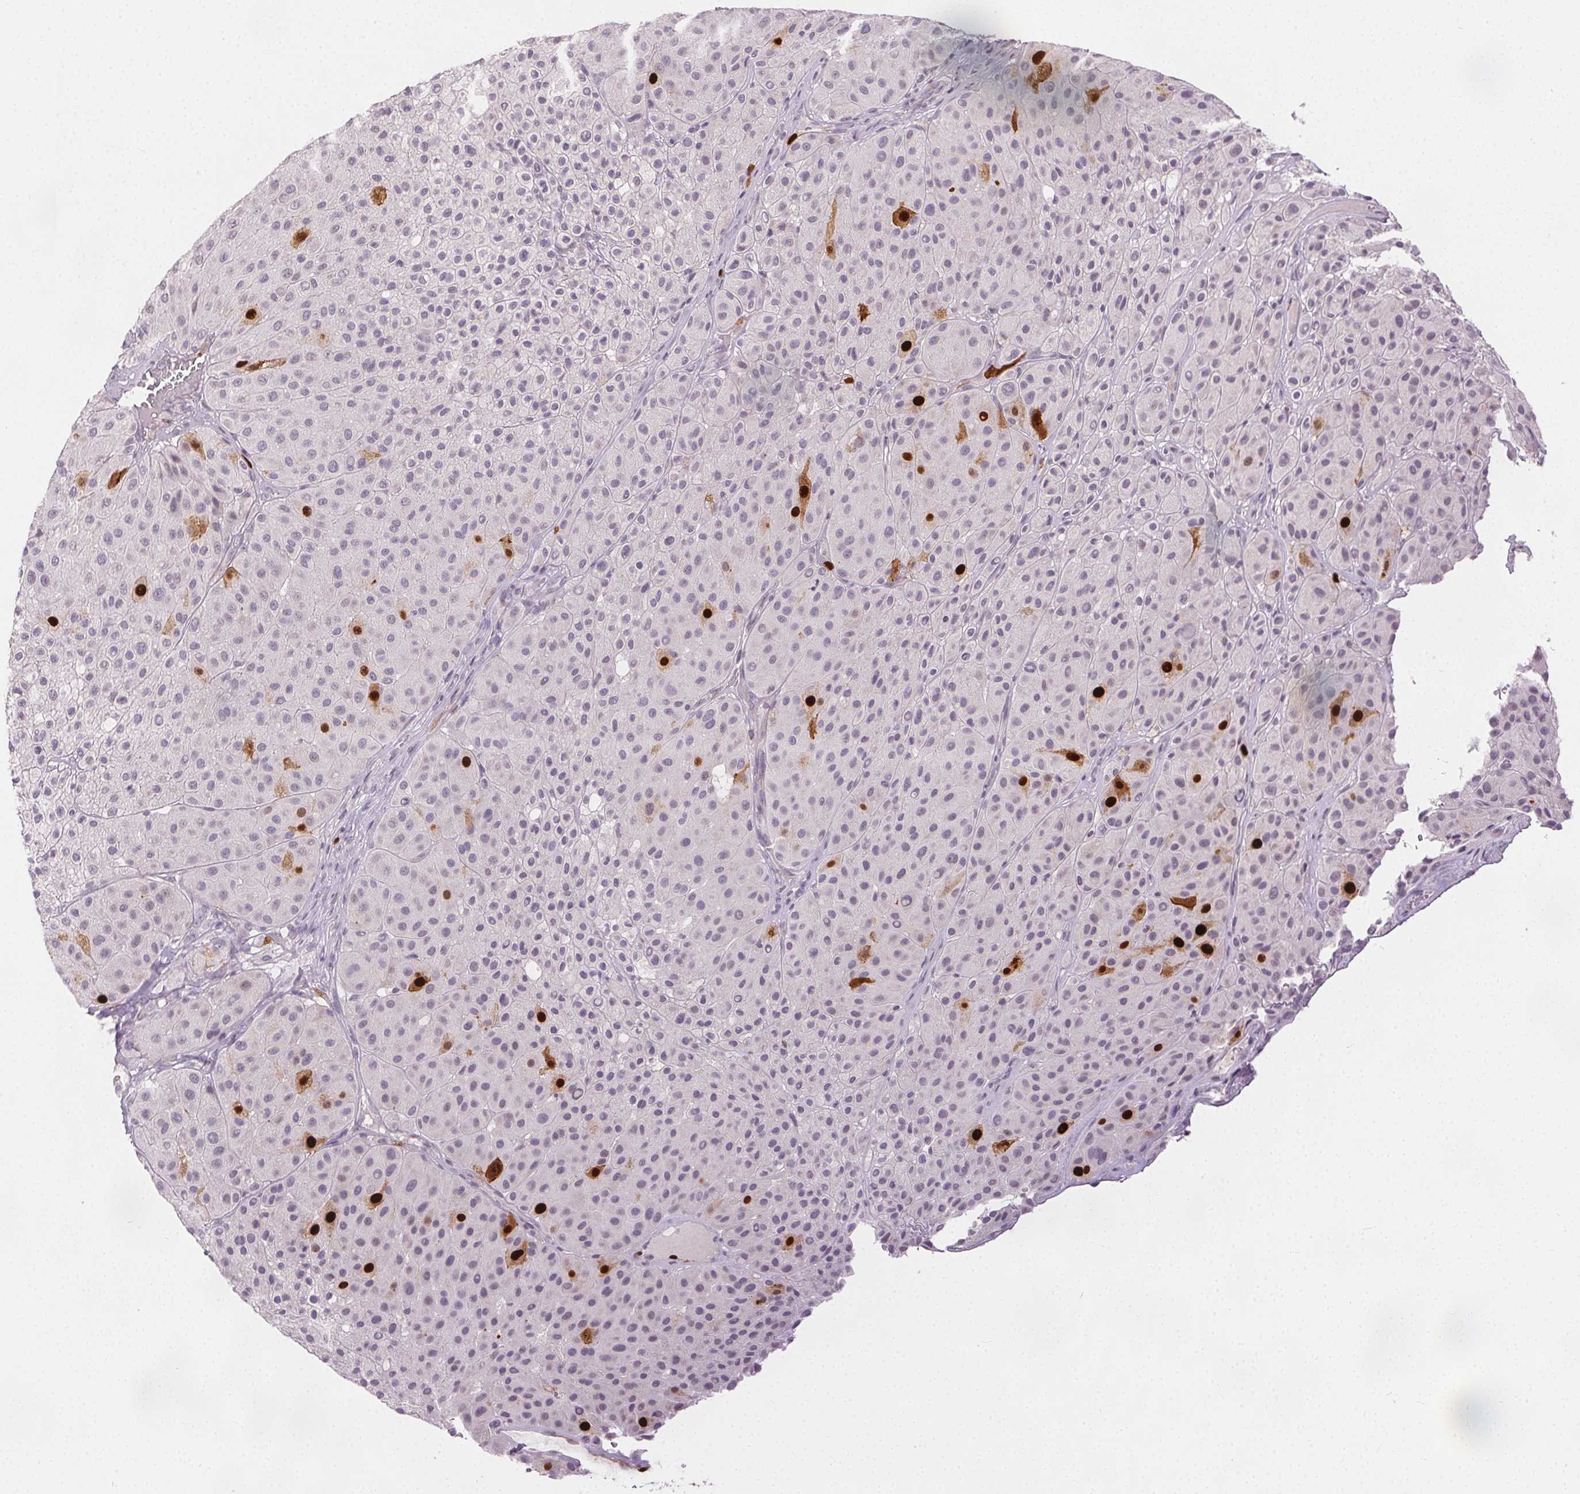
{"staining": {"intensity": "strong", "quantity": "<25%", "location": "nuclear"}, "tissue": "melanoma", "cell_type": "Tumor cells", "image_type": "cancer", "snomed": [{"axis": "morphology", "description": "Malignant melanoma, Metastatic site"}, {"axis": "topography", "description": "Smooth muscle"}], "caption": "Human malignant melanoma (metastatic site) stained for a protein (brown) displays strong nuclear positive positivity in about <25% of tumor cells.", "gene": "ANLN", "patient": {"sex": "male", "age": 41}}